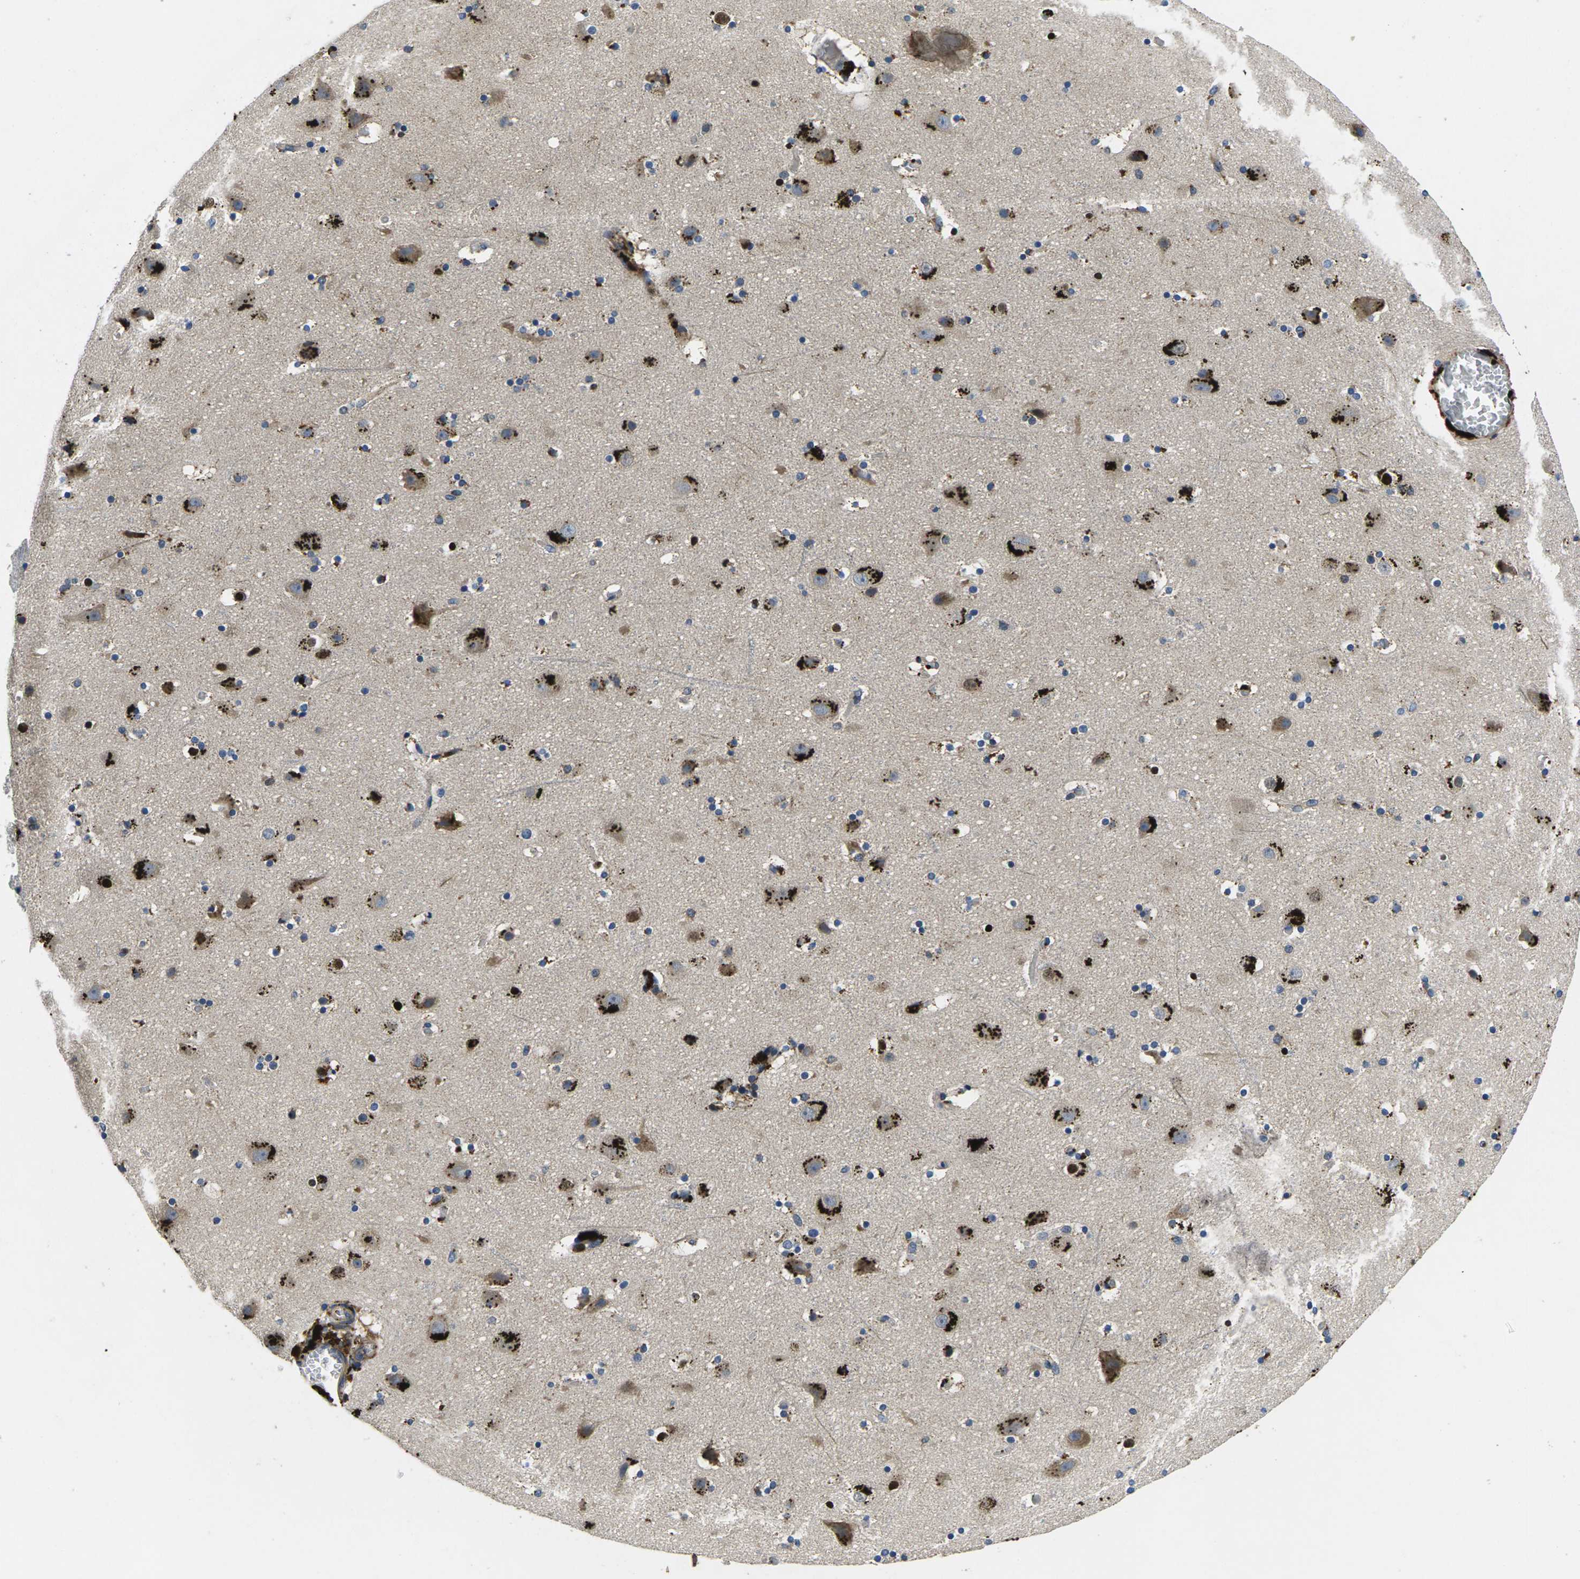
{"staining": {"intensity": "moderate", "quantity": ">75%", "location": "cytoplasmic/membranous"}, "tissue": "cerebral cortex", "cell_type": "Endothelial cells", "image_type": "normal", "snomed": [{"axis": "morphology", "description": "Normal tissue, NOS"}, {"axis": "topography", "description": "Cerebral cortex"}], "caption": "An image showing moderate cytoplasmic/membranous staining in about >75% of endothelial cells in benign cerebral cortex, as visualized by brown immunohistochemical staining.", "gene": "PLCE1", "patient": {"sex": "male", "age": 45}}